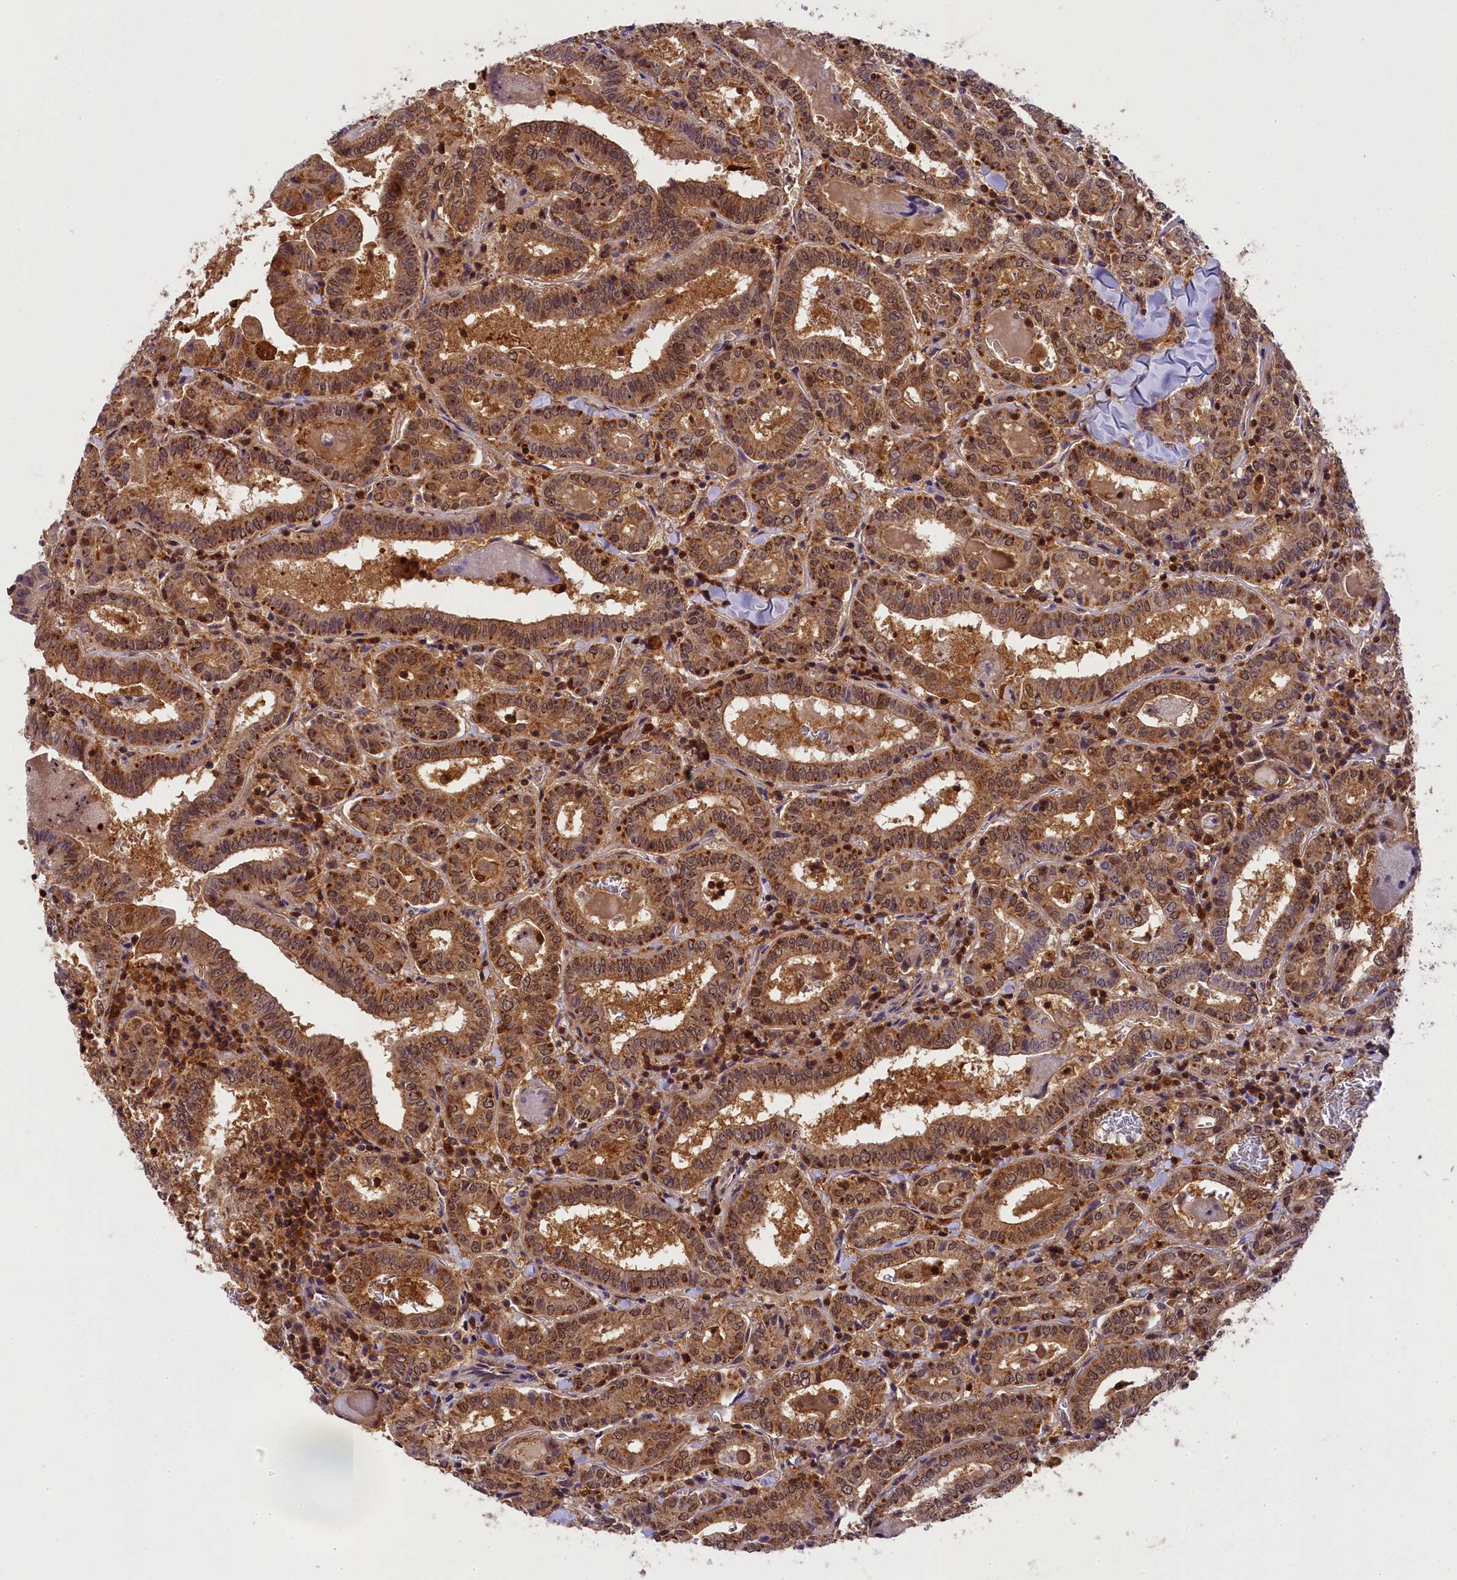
{"staining": {"intensity": "moderate", "quantity": ">75%", "location": "cytoplasmic/membranous,nuclear"}, "tissue": "thyroid cancer", "cell_type": "Tumor cells", "image_type": "cancer", "snomed": [{"axis": "morphology", "description": "Papillary adenocarcinoma, NOS"}, {"axis": "topography", "description": "Thyroid gland"}], "caption": "An immunohistochemistry (IHC) micrograph of neoplastic tissue is shown. Protein staining in brown labels moderate cytoplasmic/membranous and nuclear positivity in papillary adenocarcinoma (thyroid) within tumor cells.", "gene": "EIF6", "patient": {"sex": "female", "age": 72}}